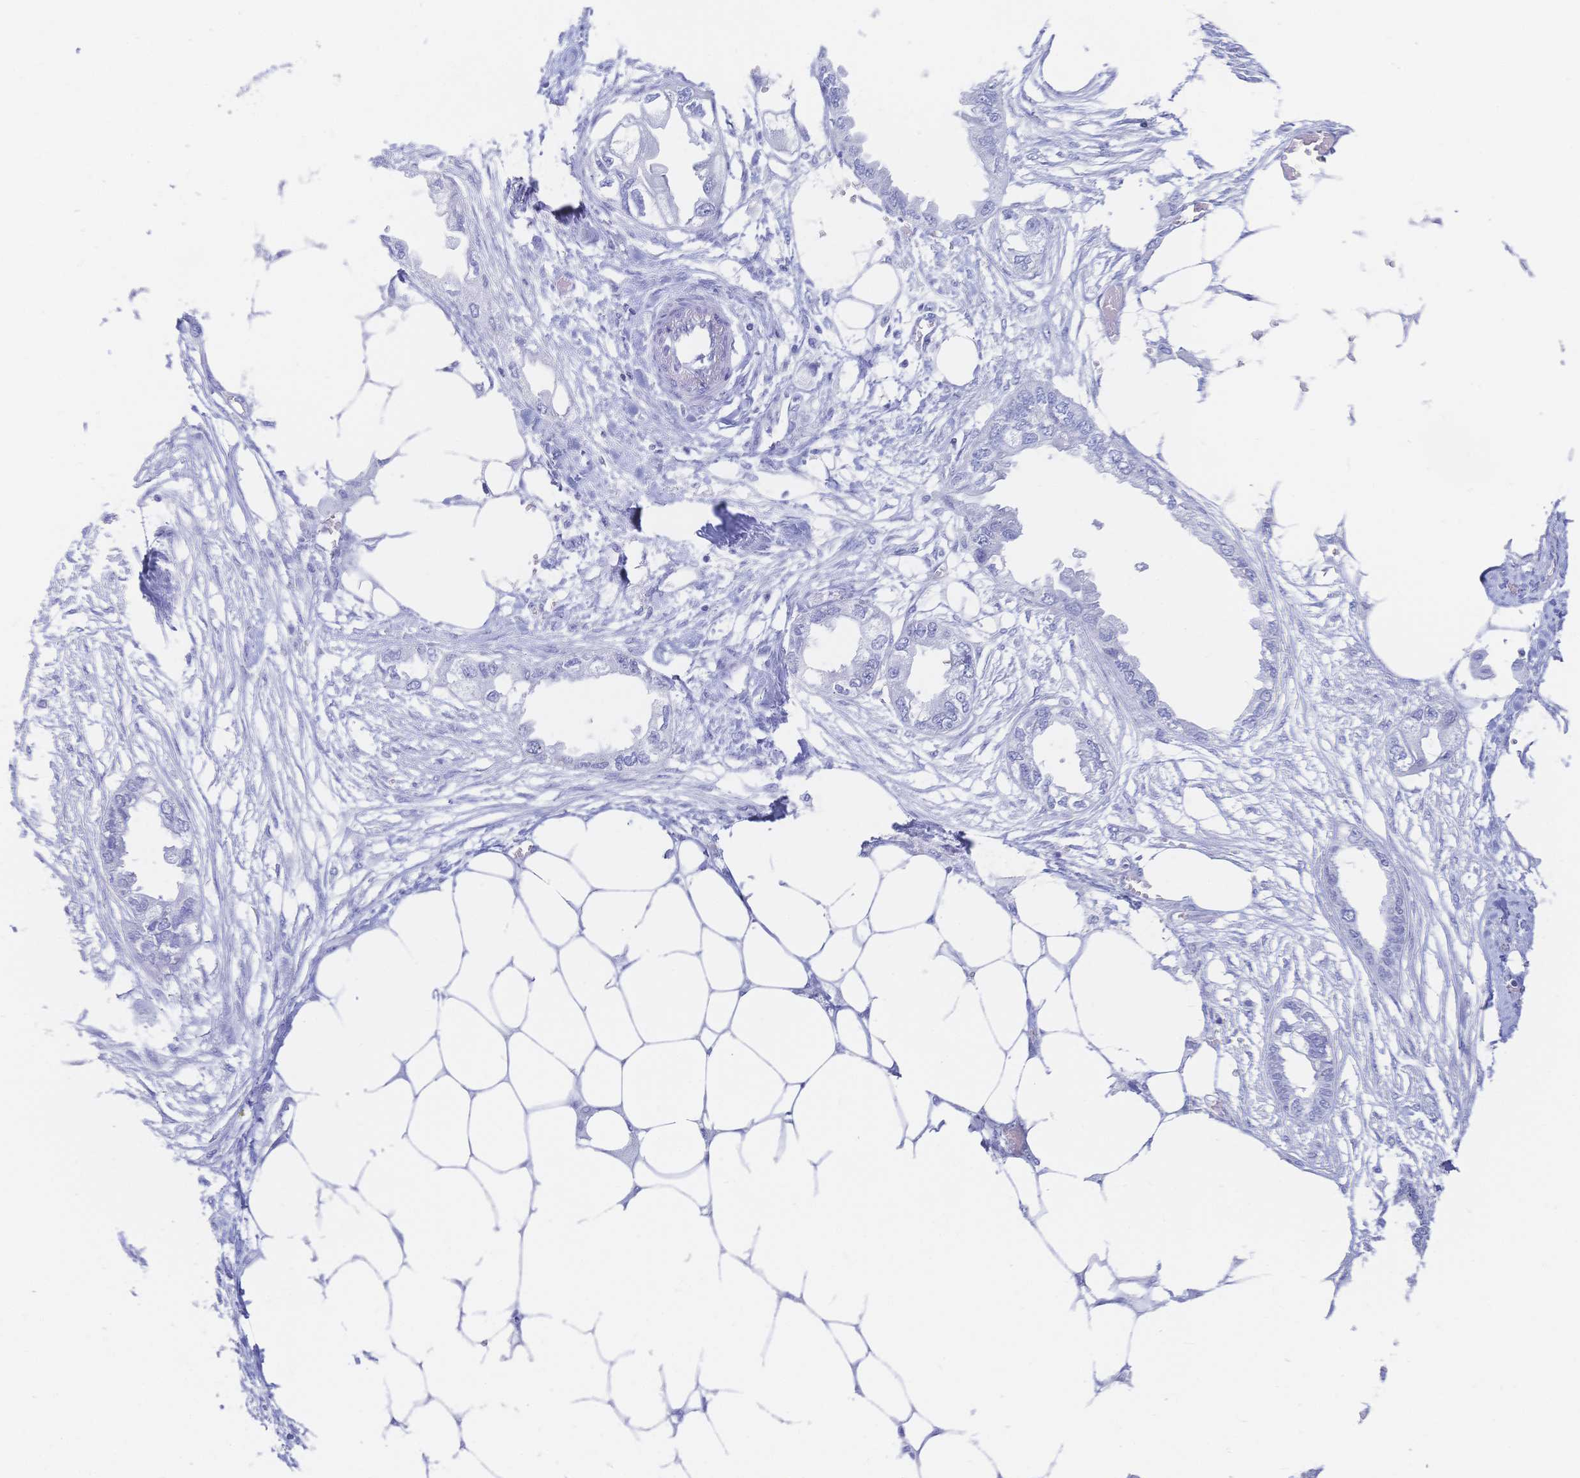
{"staining": {"intensity": "negative", "quantity": "none", "location": "none"}, "tissue": "endometrial cancer", "cell_type": "Tumor cells", "image_type": "cancer", "snomed": [{"axis": "morphology", "description": "Adenocarcinoma, NOS"}, {"axis": "morphology", "description": "Adenocarcinoma, metastatic, NOS"}, {"axis": "topography", "description": "Adipose tissue"}, {"axis": "topography", "description": "Endometrium"}], "caption": "A histopathology image of endometrial cancer stained for a protein displays no brown staining in tumor cells.", "gene": "MEP1B", "patient": {"sex": "female", "age": 67}}